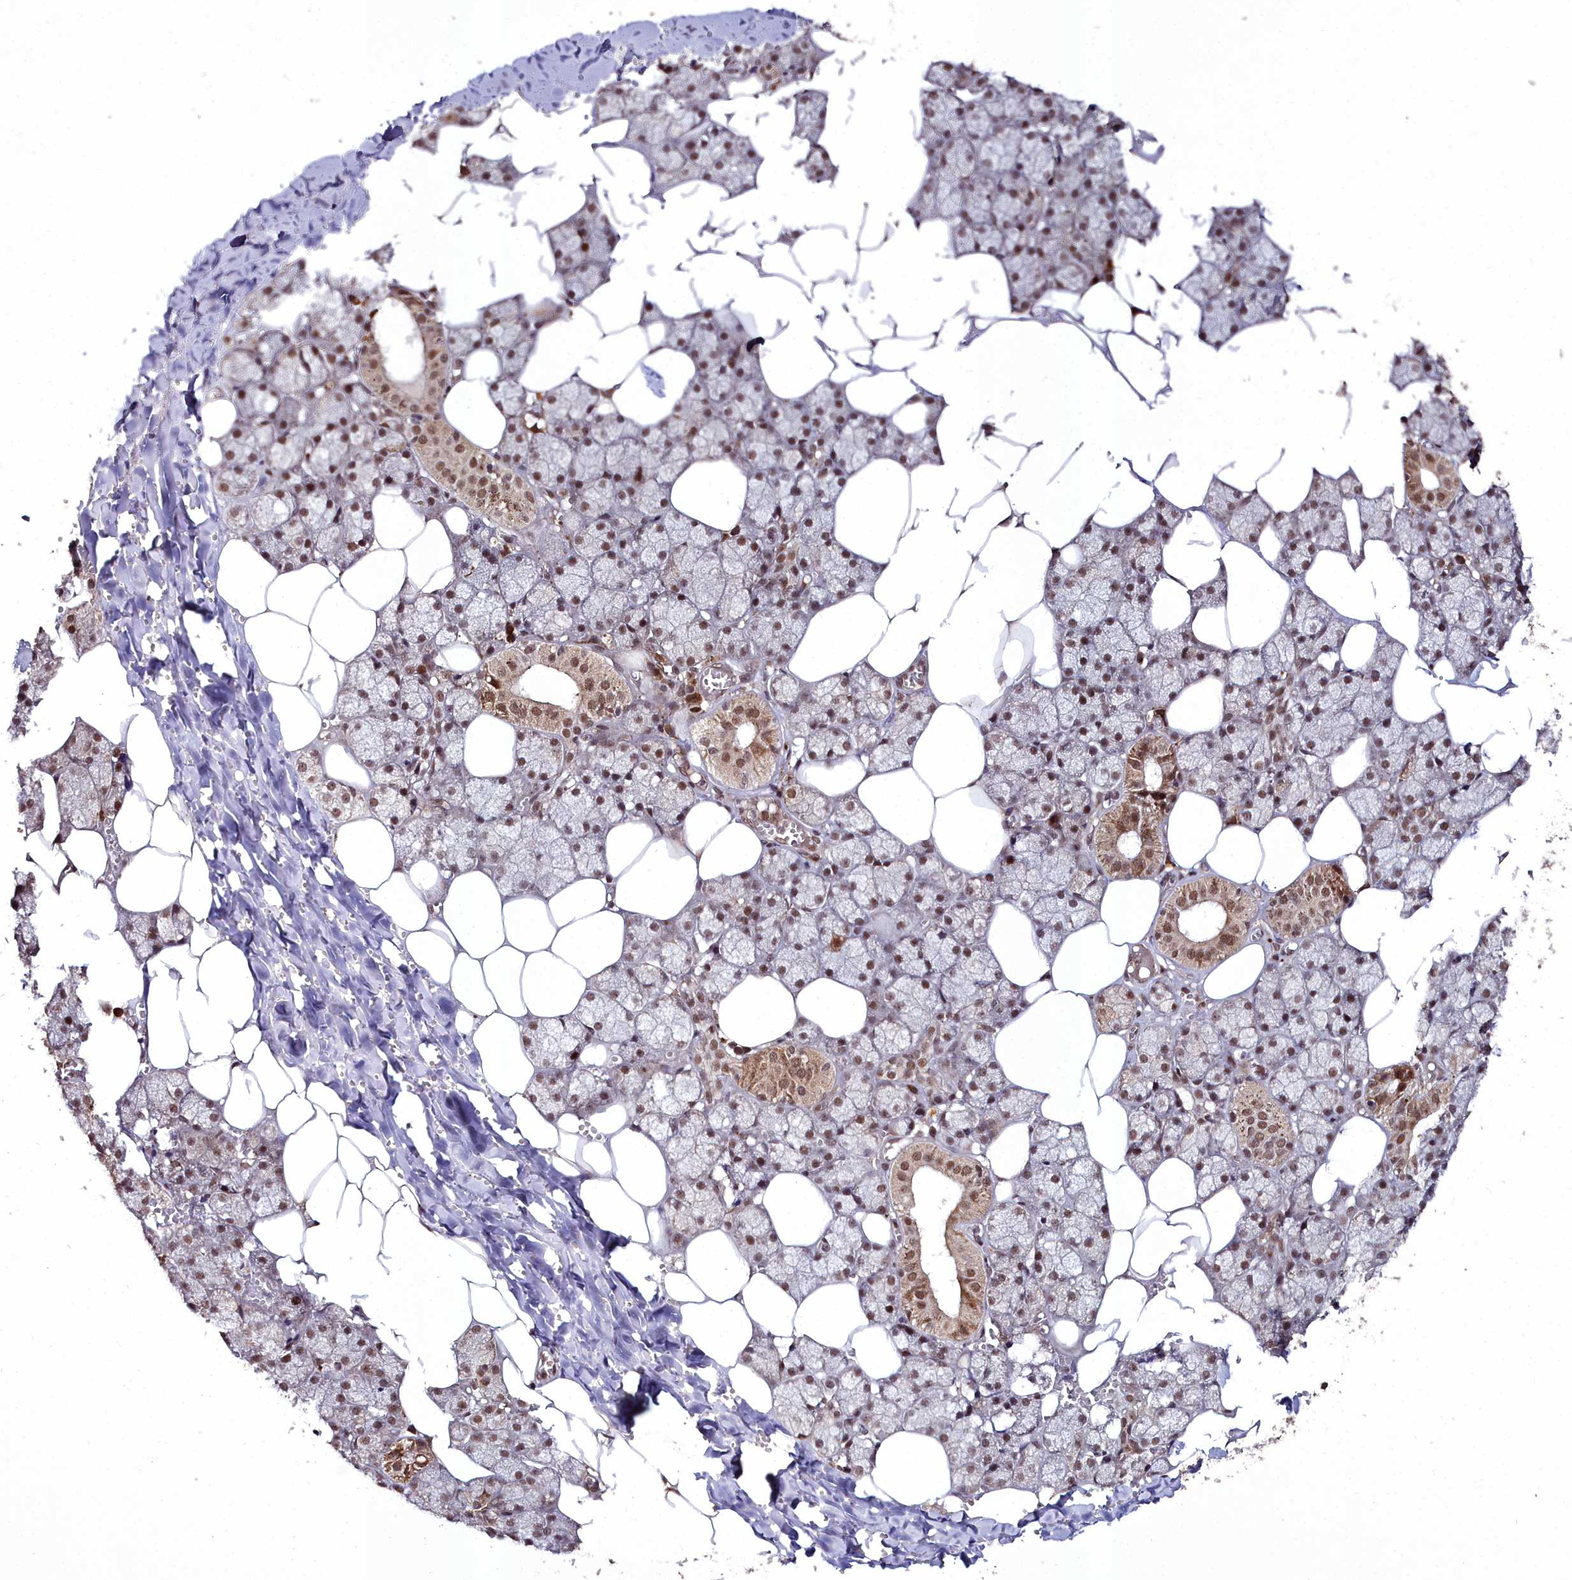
{"staining": {"intensity": "moderate", "quantity": ">75%", "location": "cytoplasmic/membranous,nuclear"}, "tissue": "salivary gland", "cell_type": "Glandular cells", "image_type": "normal", "snomed": [{"axis": "morphology", "description": "Normal tissue, NOS"}, {"axis": "topography", "description": "Salivary gland"}], "caption": "Protein expression analysis of unremarkable salivary gland reveals moderate cytoplasmic/membranous,nuclear positivity in approximately >75% of glandular cells. (DAB IHC, brown staining for protein, blue staining for nuclei).", "gene": "CXXC1", "patient": {"sex": "male", "age": 62}}